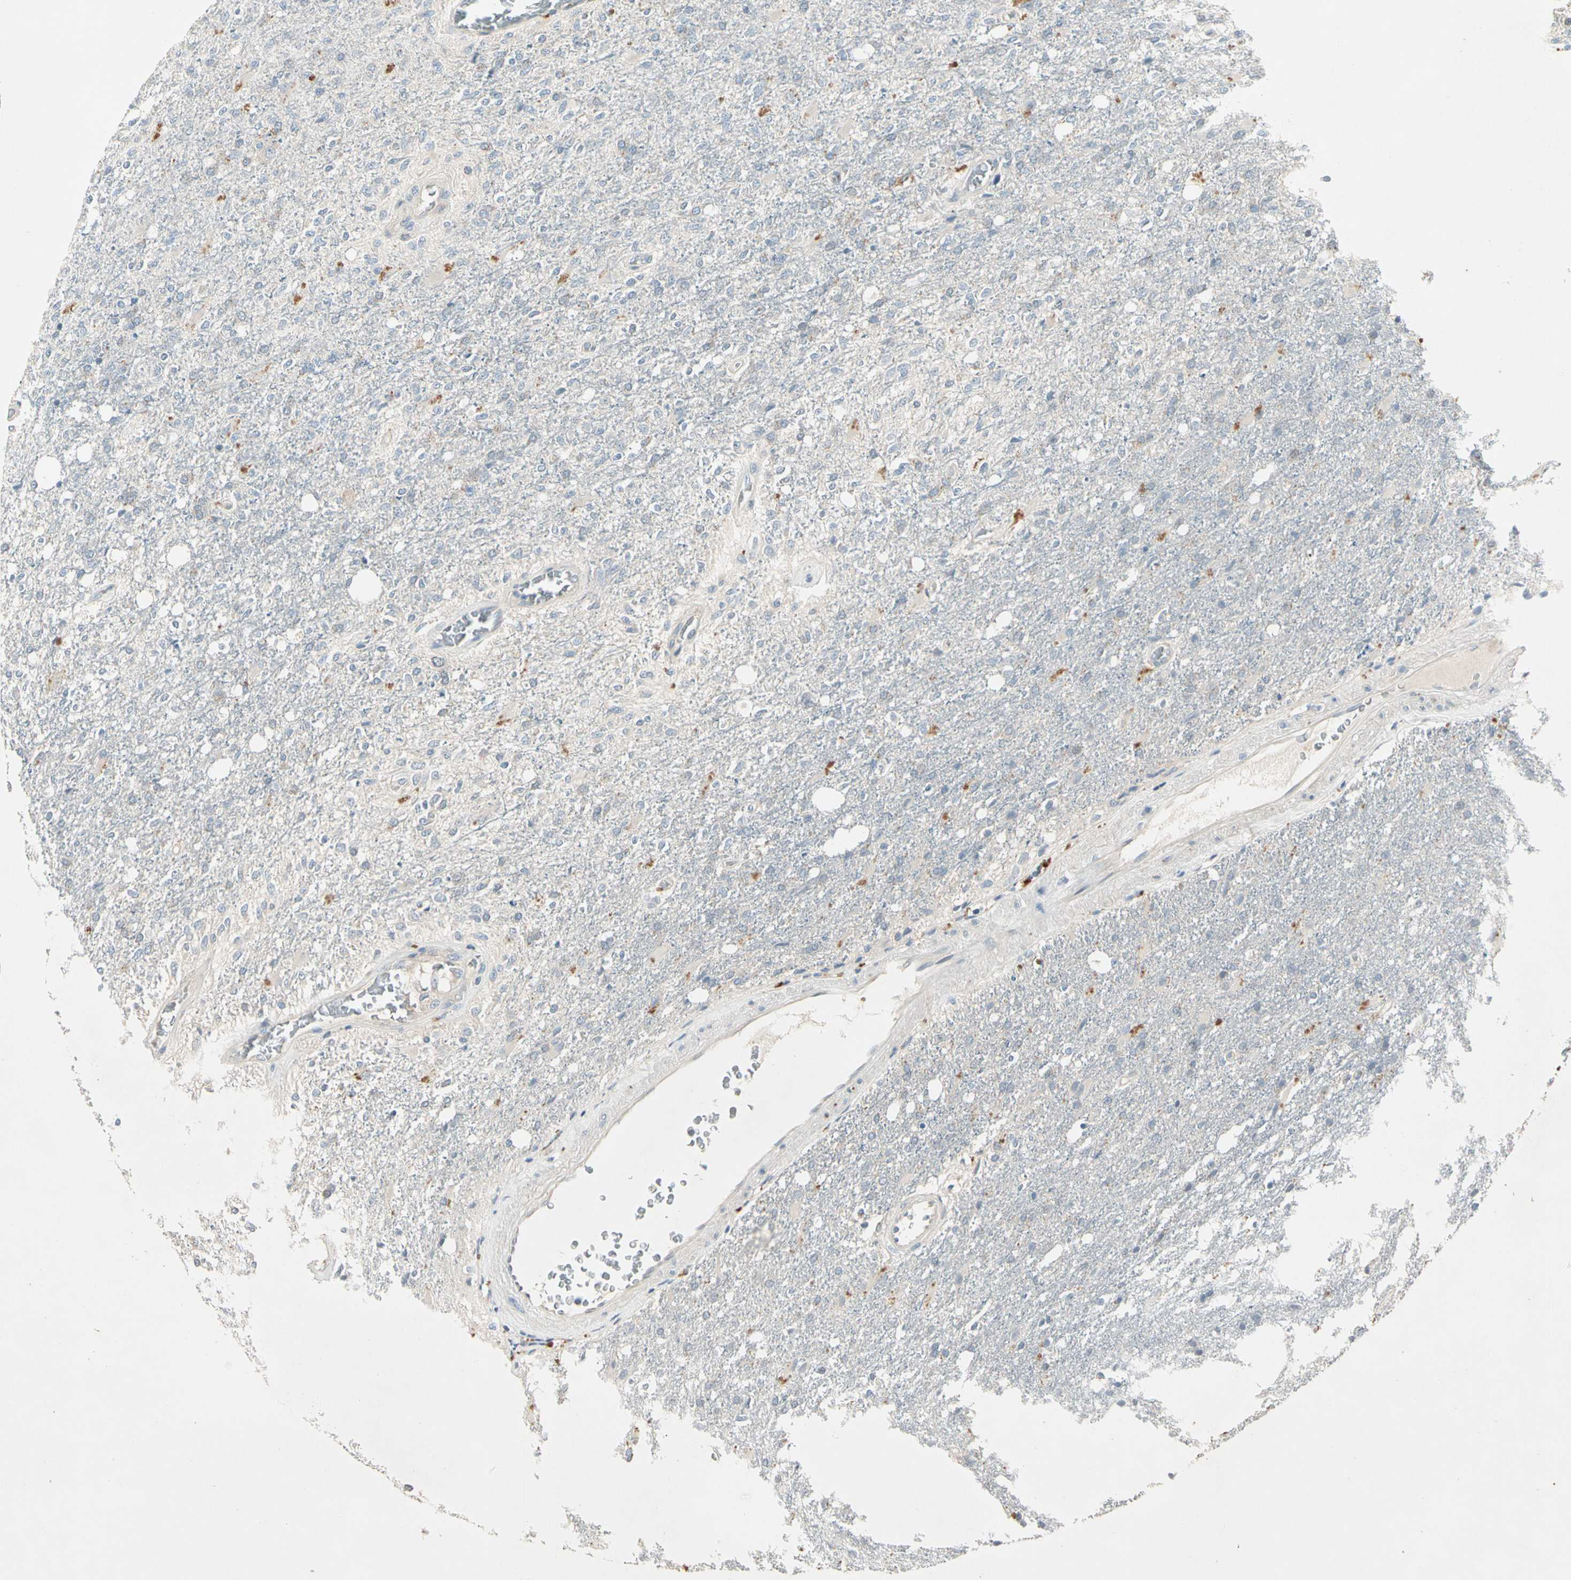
{"staining": {"intensity": "negative", "quantity": "none", "location": "none"}, "tissue": "glioma", "cell_type": "Tumor cells", "image_type": "cancer", "snomed": [{"axis": "morphology", "description": "Normal tissue, NOS"}, {"axis": "morphology", "description": "Glioma, malignant, High grade"}, {"axis": "topography", "description": "Cerebral cortex"}], "caption": "Malignant glioma (high-grade) was stained to show a protein in brown. There is no significant expression in tumor cells.", "gene": "IL1R1", "patient": {"sex": "male", "age": 77}}